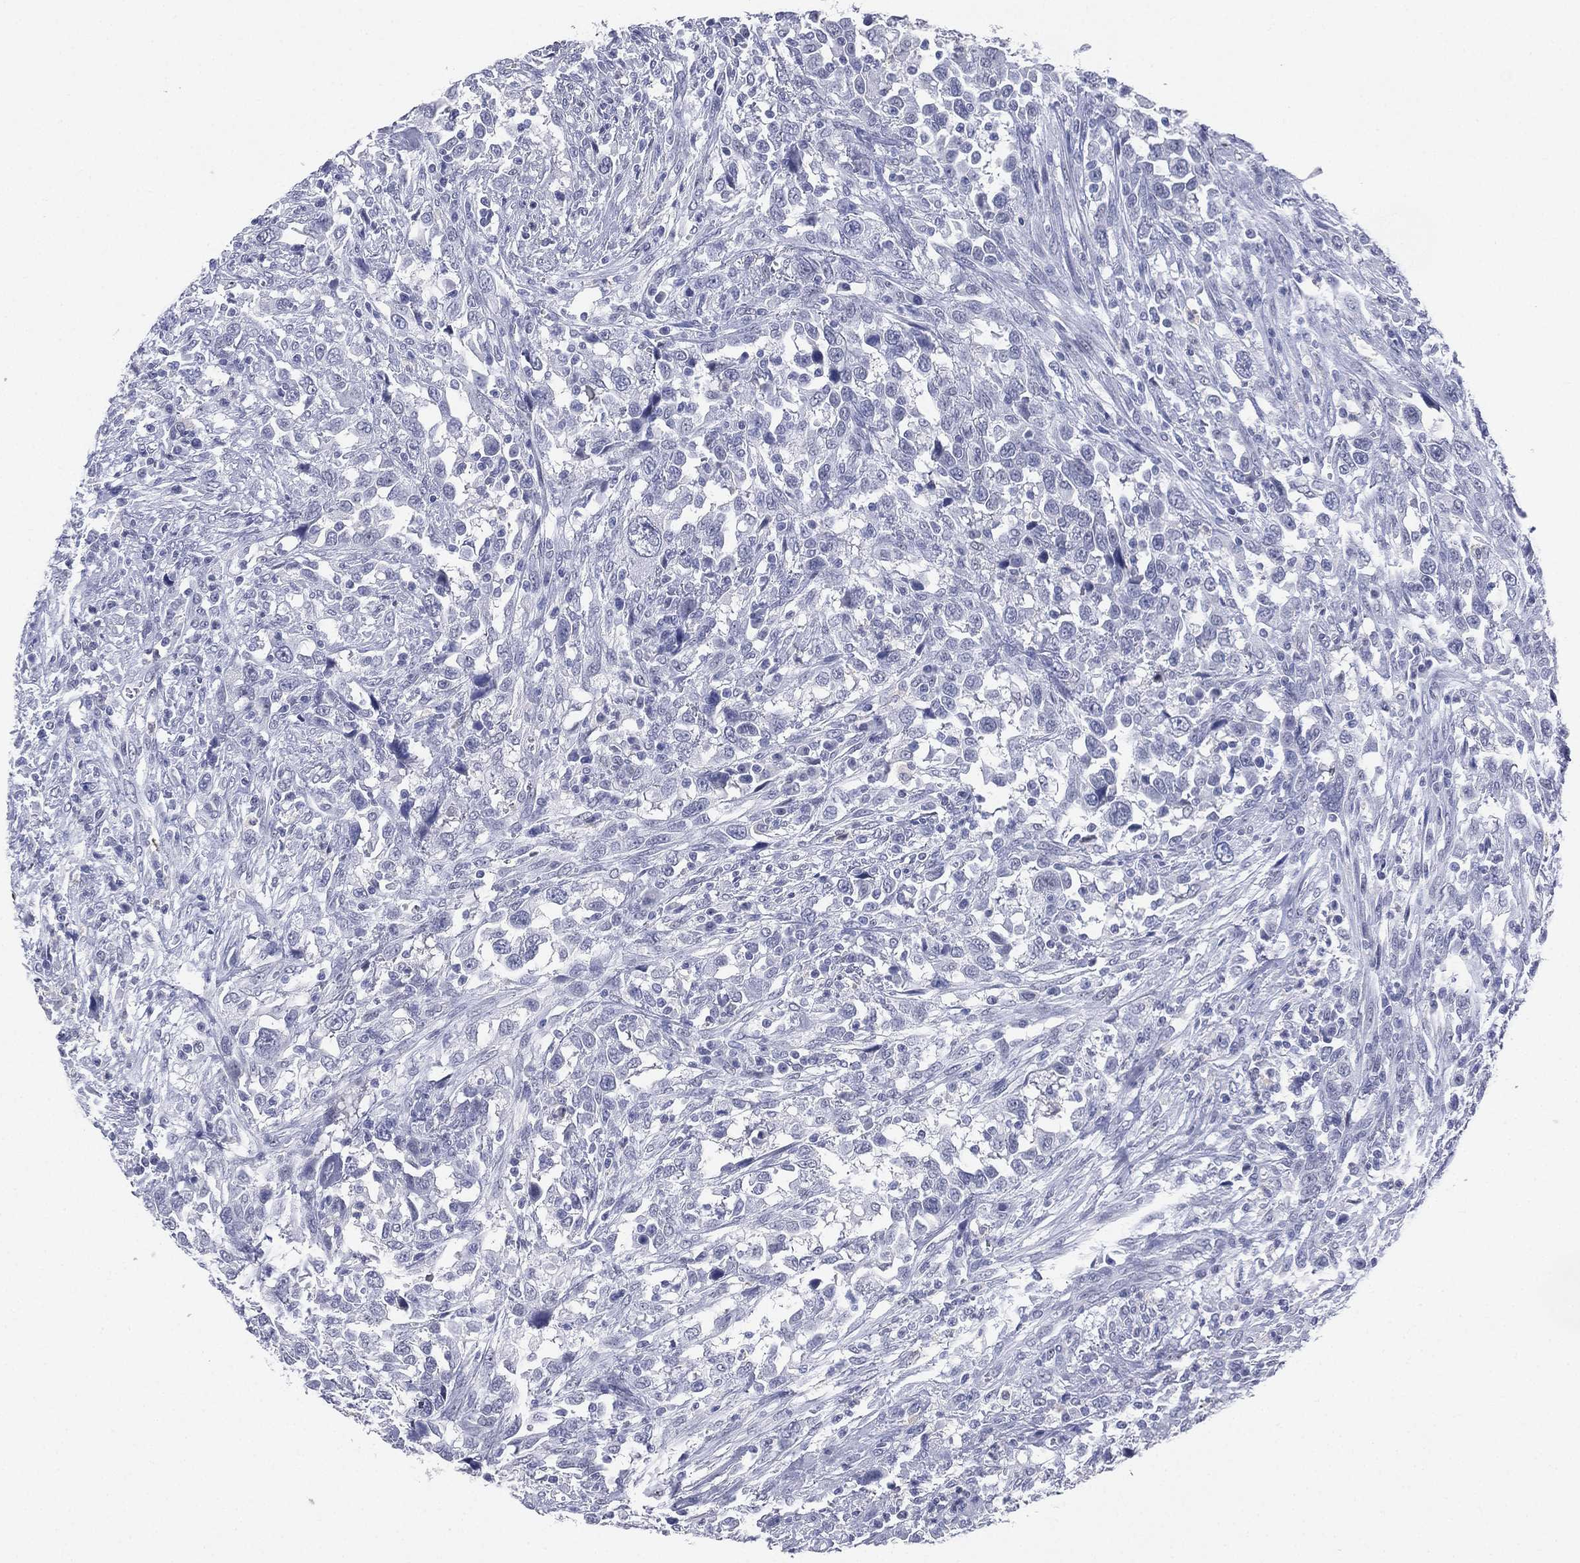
{"staining": {"intensity": "negative", "quantity": "none", "location": "none"}, "tissue": "urothelial cancer", "cell_type": "Tumor cells", "image_type": "cancer", "snomed": [{"axis": "morphology", "description": "Urothelial carcinoma, NOS"}, {"axis": "morphology", "description": "Urothelial carcinoma, High grade"}, {"axis": "topography", "description": "Urinary bladder"}], "caption": "DAB immunohistochemical staining of human transitional cell carcinoma demonstrates no significant expression in tumor cells. The staining was performed using DAB to visualize the protein expression in brown, while the nuclei were stained in blue with hematoxylin (Magnification: 20x).", "gene": "CD22", "patient": {"sex": "female", "age": 64}}